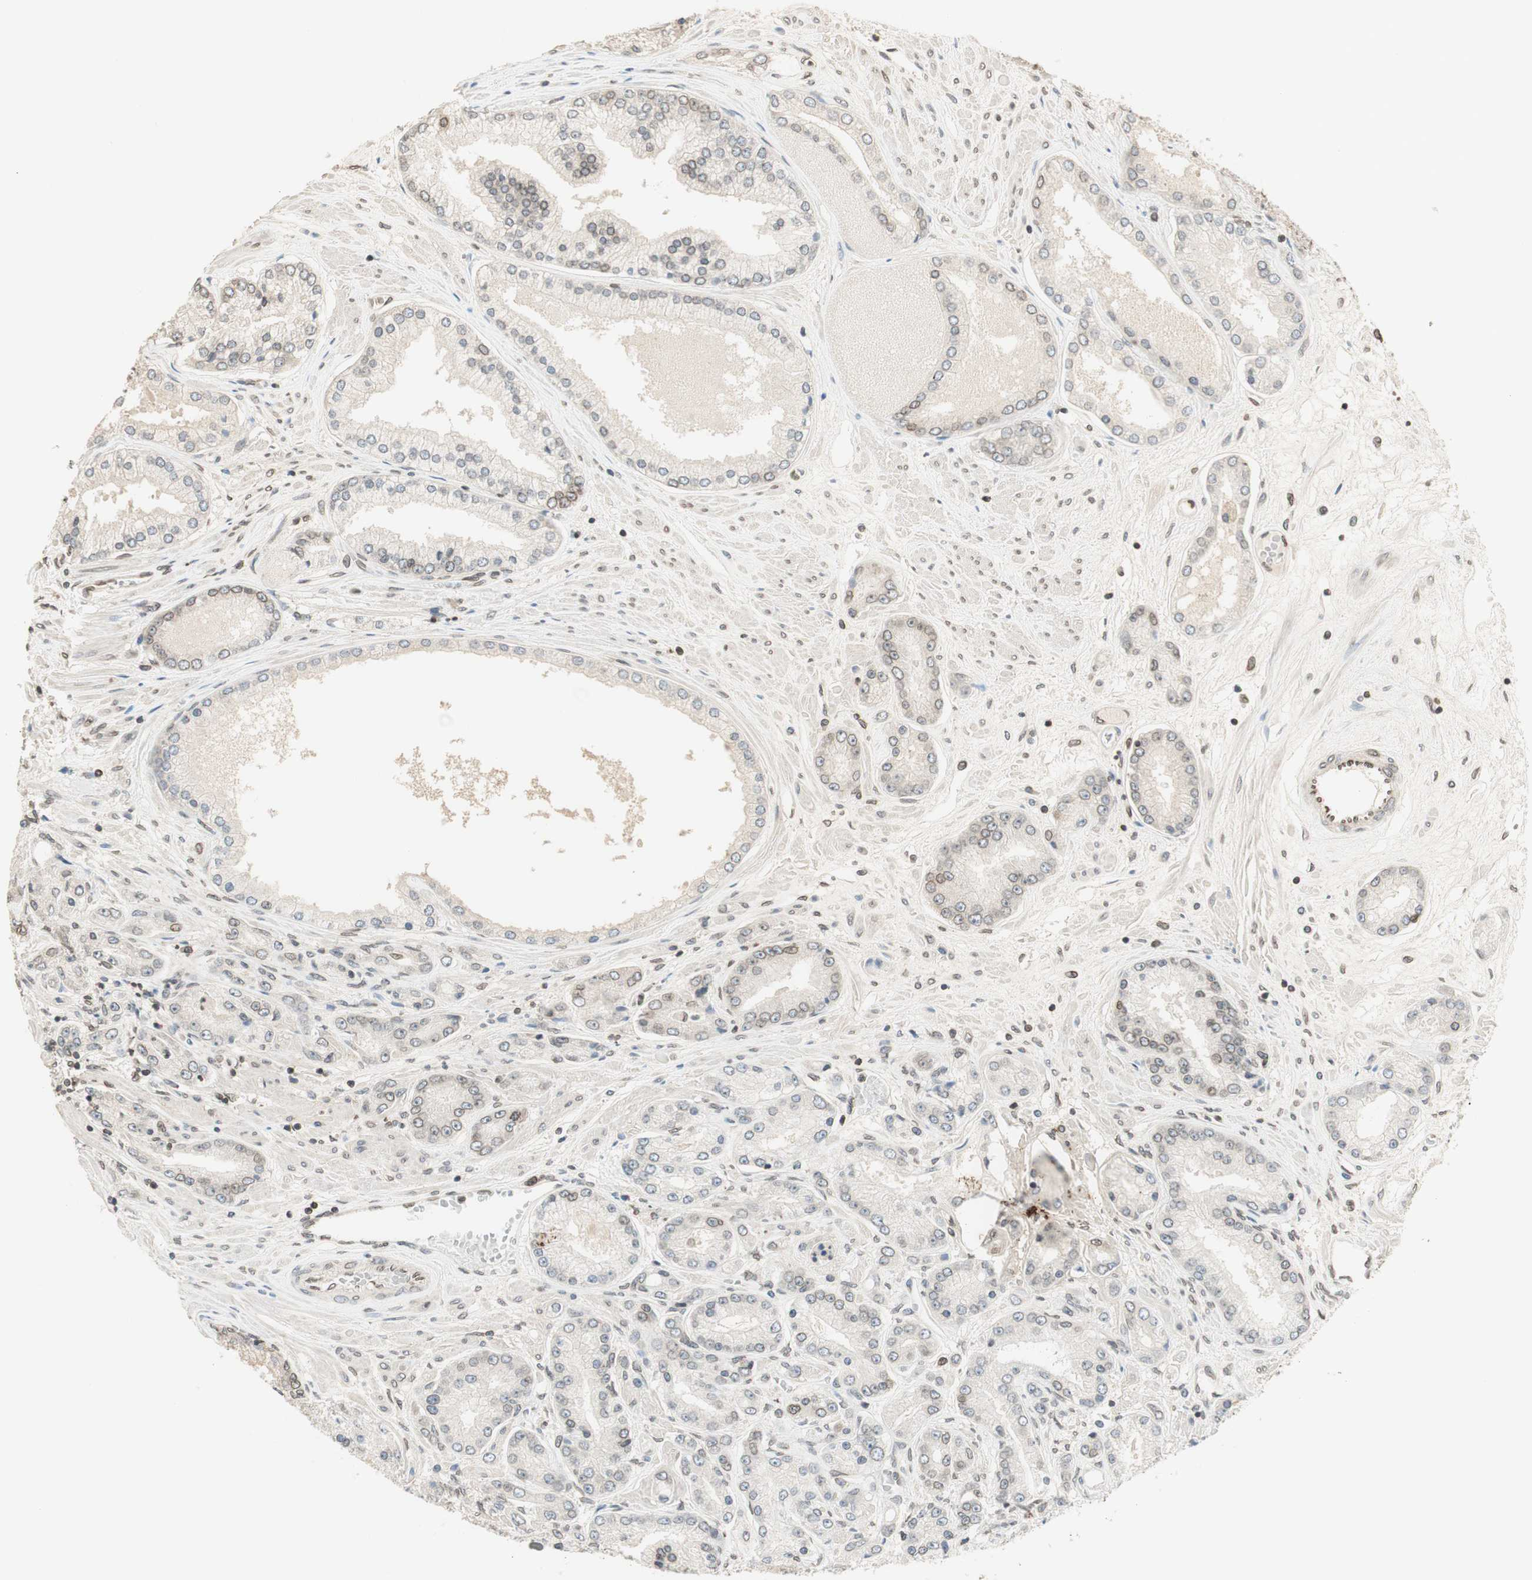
{"staining": {"intensity": "weak", "quantity": "<25%", "location": "cytoplasmic/membranous"}, "tissue": "prostate cancer", "cell_type": "Tumor cells", "image_type": "cancer", "snomed": [{"axis": "morphology", "description": "Adenocarcinoma, High grade"}, {"axis": "topography", "description": "Prostate"}], "caption": "This photomicrograph is of high-grade adenocarcinoma (prostate) stained with IHC to label a protein in brown with the nuclei are counter-stained blue. There is no staining in tumor cells.", "gene": "TMPO", "patient": {"sex": "male", "age": 59}}